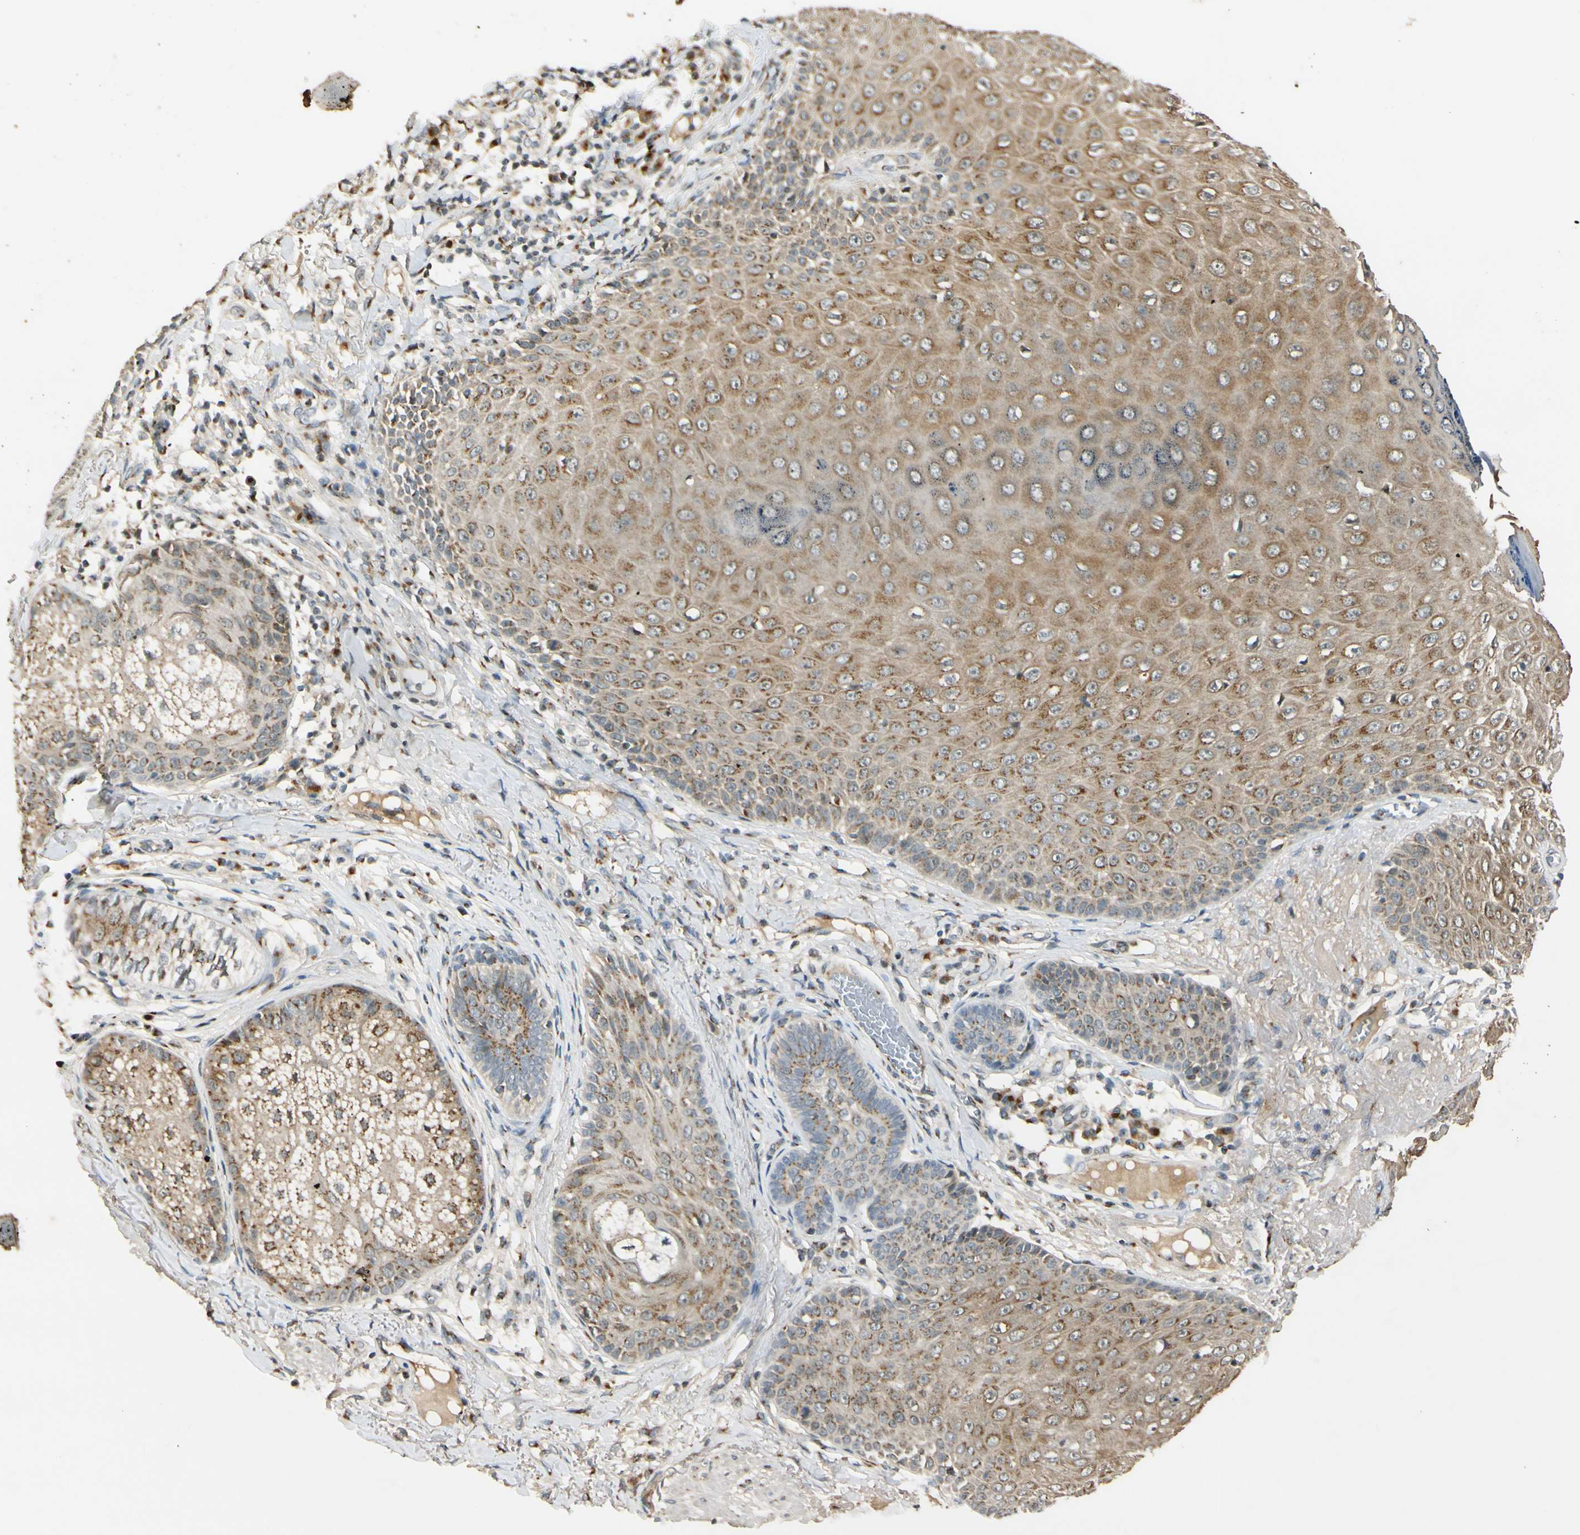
{"staining": {"intensity": "weak", "quantity": ">75%", "location": "cytoplasmic/membranous"}, "tissue": "skin cancer", "cell_type": "Tumor cells", "image_type": "cancer", "snomed": [{"axis": "morphology", "description": "Normal tissue, NOS"}, {"axis": "morphology", "description": "Basal cell carcinoma"}, {"axis": "topography", "description": "Skin"}], "caption": "Approximately >75% of tumor cells in human skin cancer (basal cell carcinoma) exhibit weak cytoplasmic/membranous protein positivity as visualized by brown immunohistochemical staining.", "gene": "NEO1", "patient": {"sex": "male", "age": 52}}